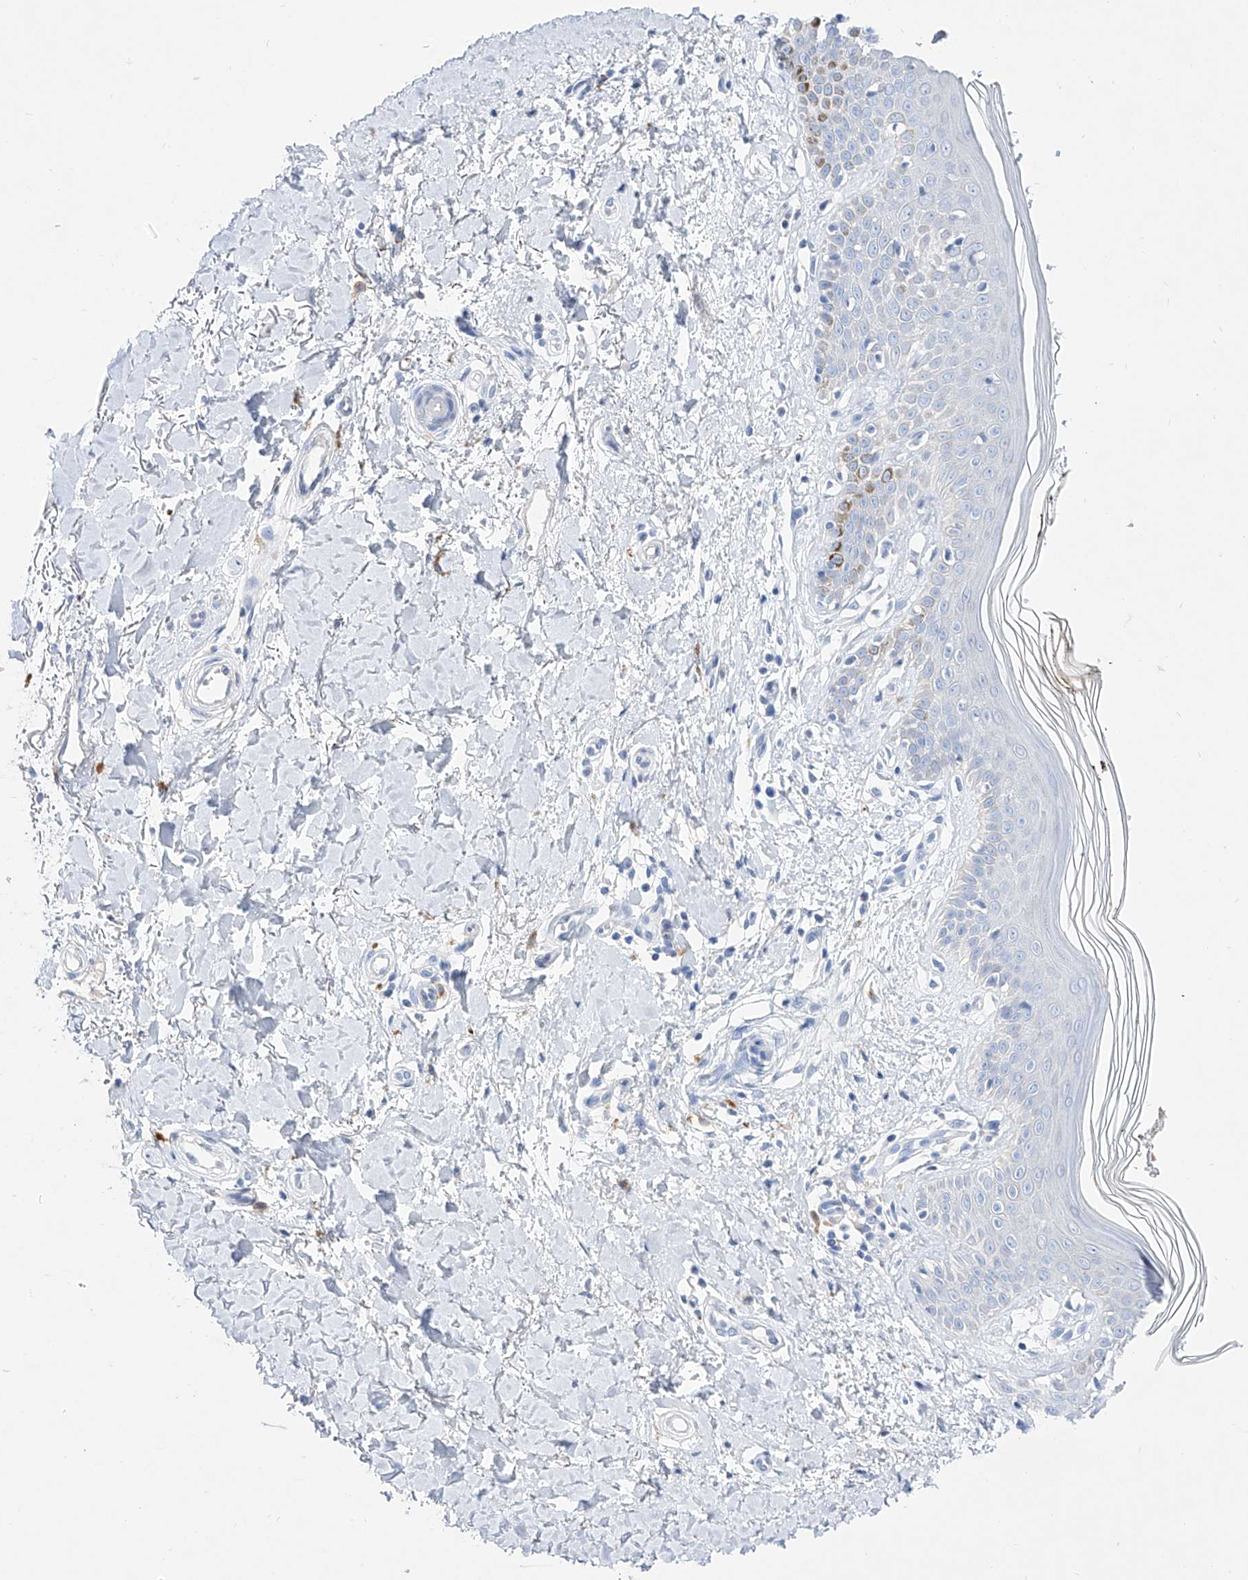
{"staining": {"intensity": "negative", "quantity": "none", "location": "none"}, "tissue": "skin", "cell_type": "Fibroblasts", "image_type": "normal", "snomed": [{"axis": "morphology", "description": "Normal tissue, NOS"}, {"axis": "topography", "description": "Skin"}], "caption": "Immunohistochemistry (IHC) of benign human skin displays no positivity in fibroblasts. The staining was performed using DAB (3,3'-diaminobenzidine) to visualize the protein expression in brown, while the nuclei were stained in blue with hematoxylin (Magnification: 20x).", "gene": "TM7SF2", "patient": {"sex": "female", "age": 64}}